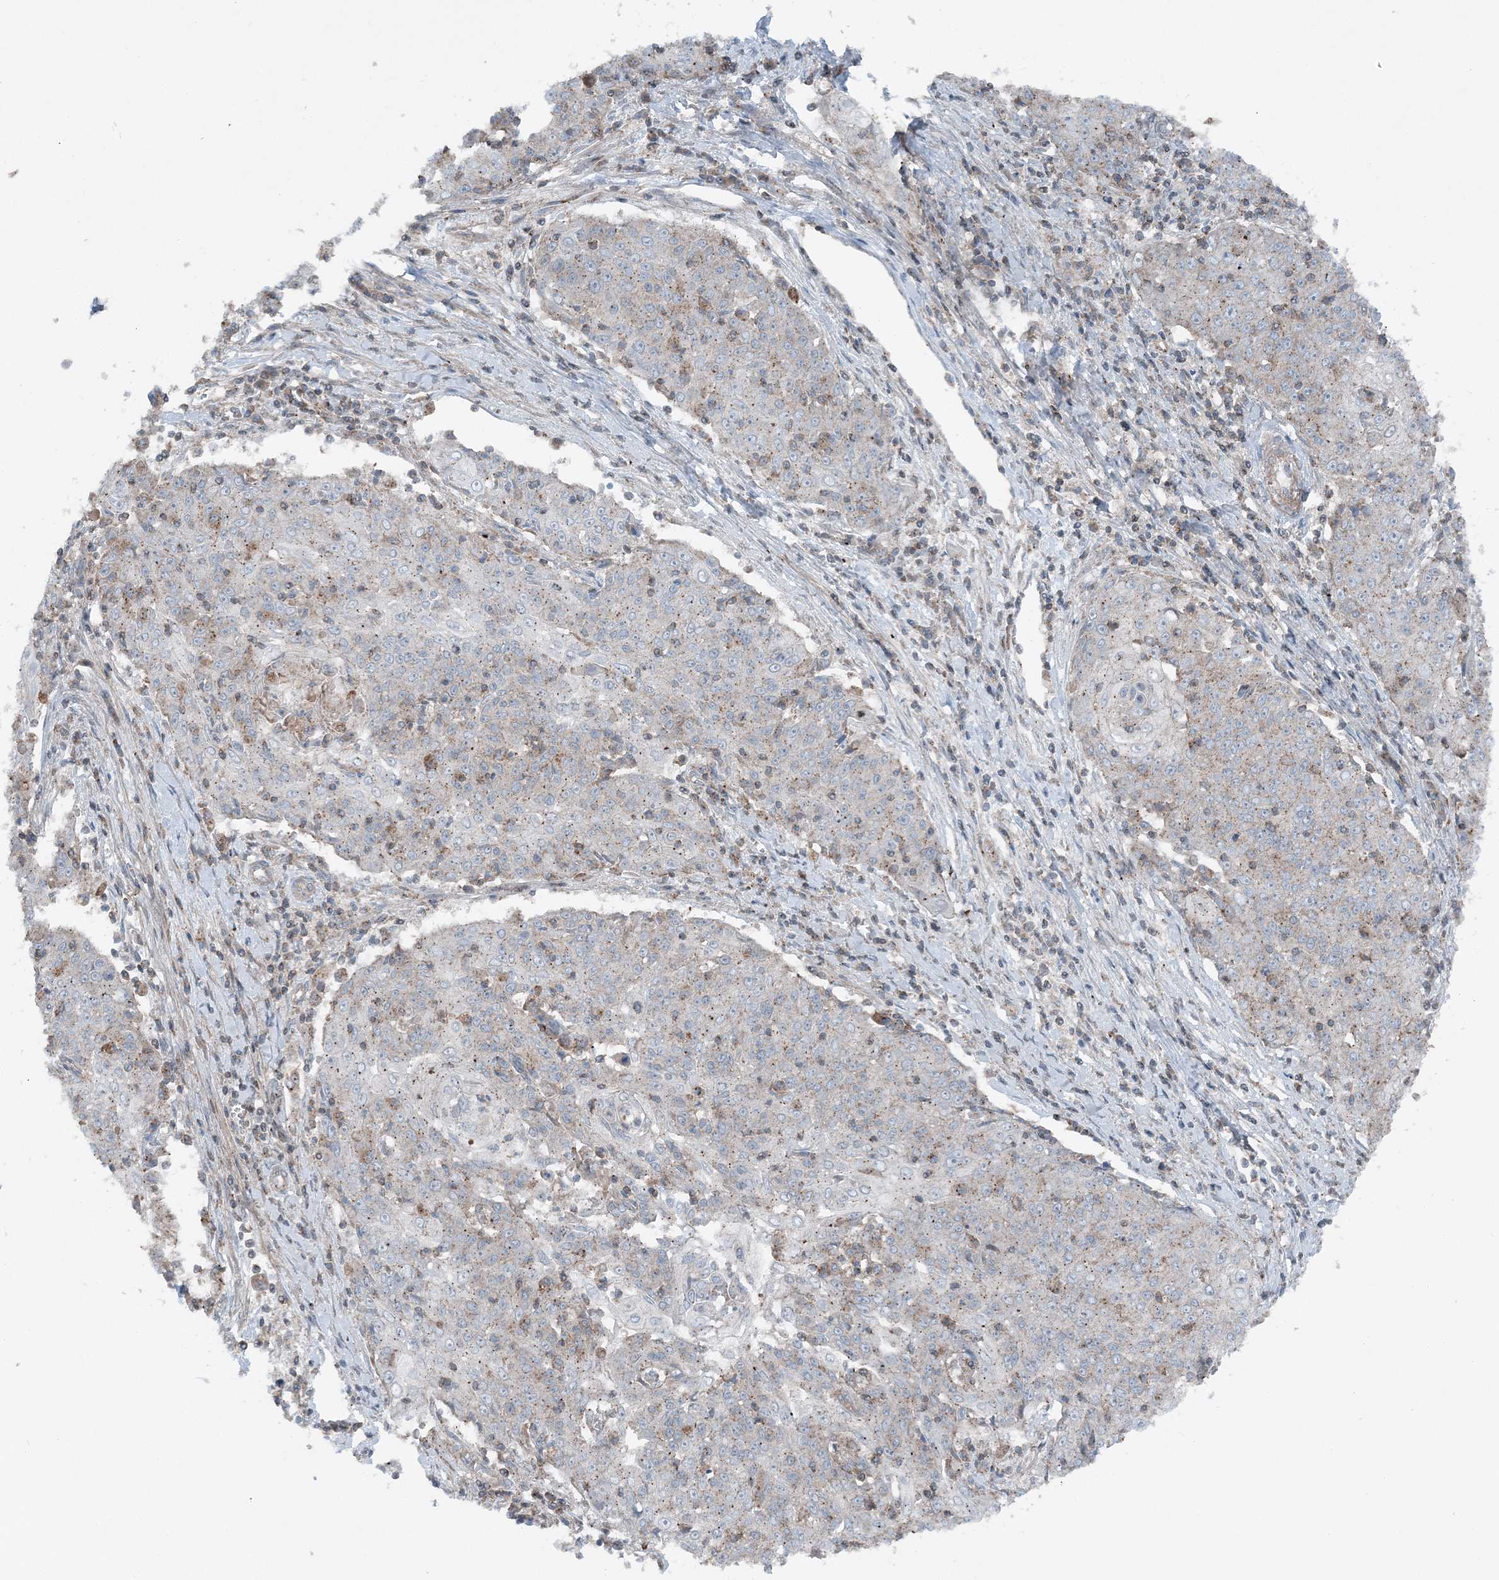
{"staining": {"intensity": "weak", "quantity": "<25%", "location": "cytoplasmic/membranous"}, "tissue": "cervical cancer", "cell_type": "Tumor cells", "image_type": "cancer", "snomed": [{"axis": "morphology", "description": "Squamous cell carcinoma, NOS"}, {"axis": "topography", "description": "Cervix"}], "caption": "Tumor cells show no significant protein positivity in cervical squamous cell carcinoma. Nuclei are stained in blue.", "gene": "KY", "patient": {"sex": "female", "age": 48}}